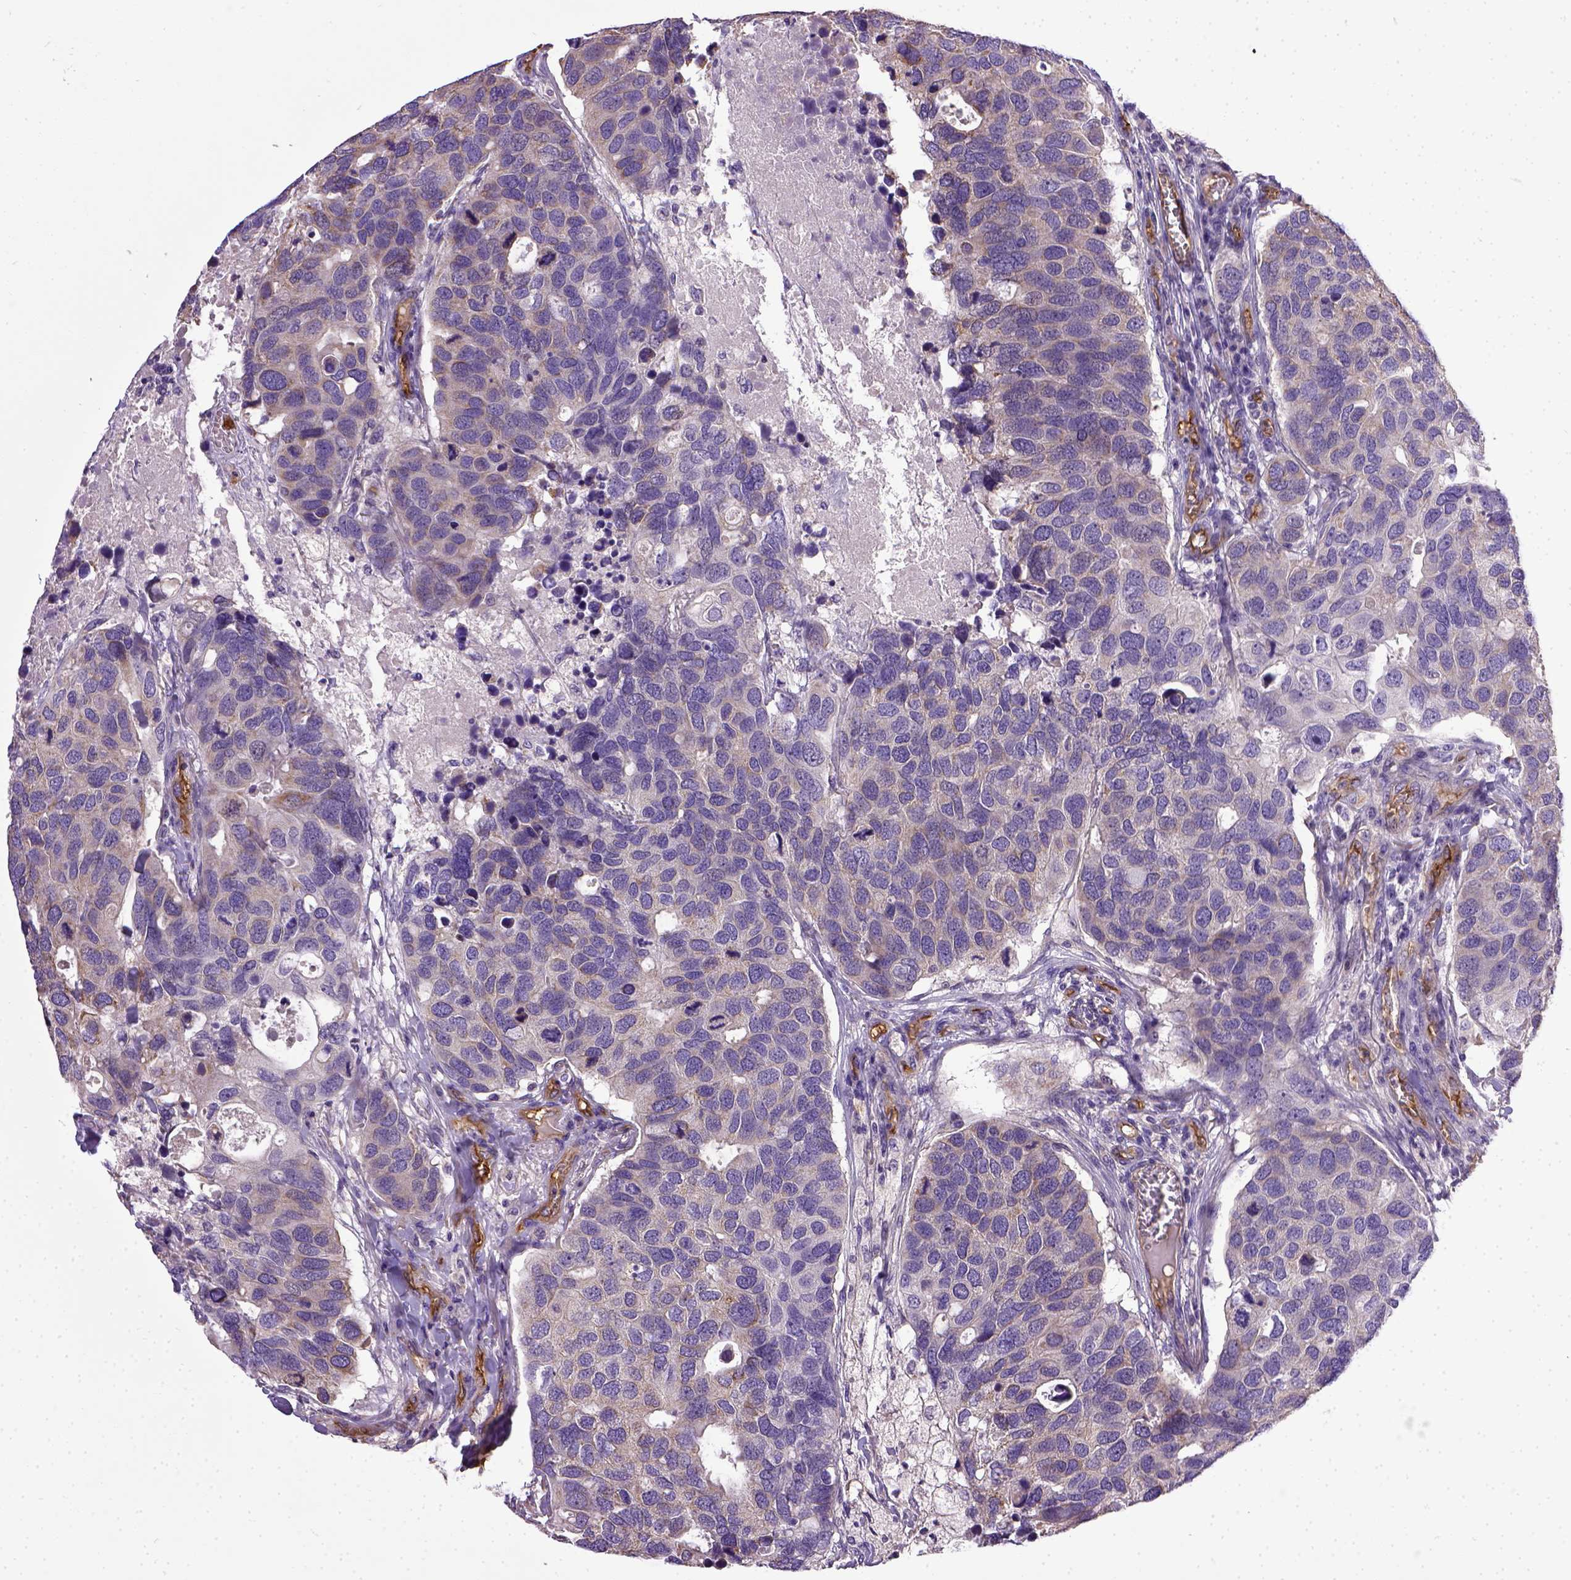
{"staining": {"intensity": "weak", "quantity": "<25%", "location": "cytoplasmic/membranous"}, "tissue": "breast cancer", "cell_type": "Tumor cells", "image_type": "cancer", "snomed": [{"axis": "morphology", "description": "Duct carcinoma"}, {"axis": "topography", "description": "Breast"}], "caption": "This is an immunohistochemistry image of breast cancer. There is no staining in tumor cells.", "gene": "ENG", "patient": {"sex": "female", "age": 83}}